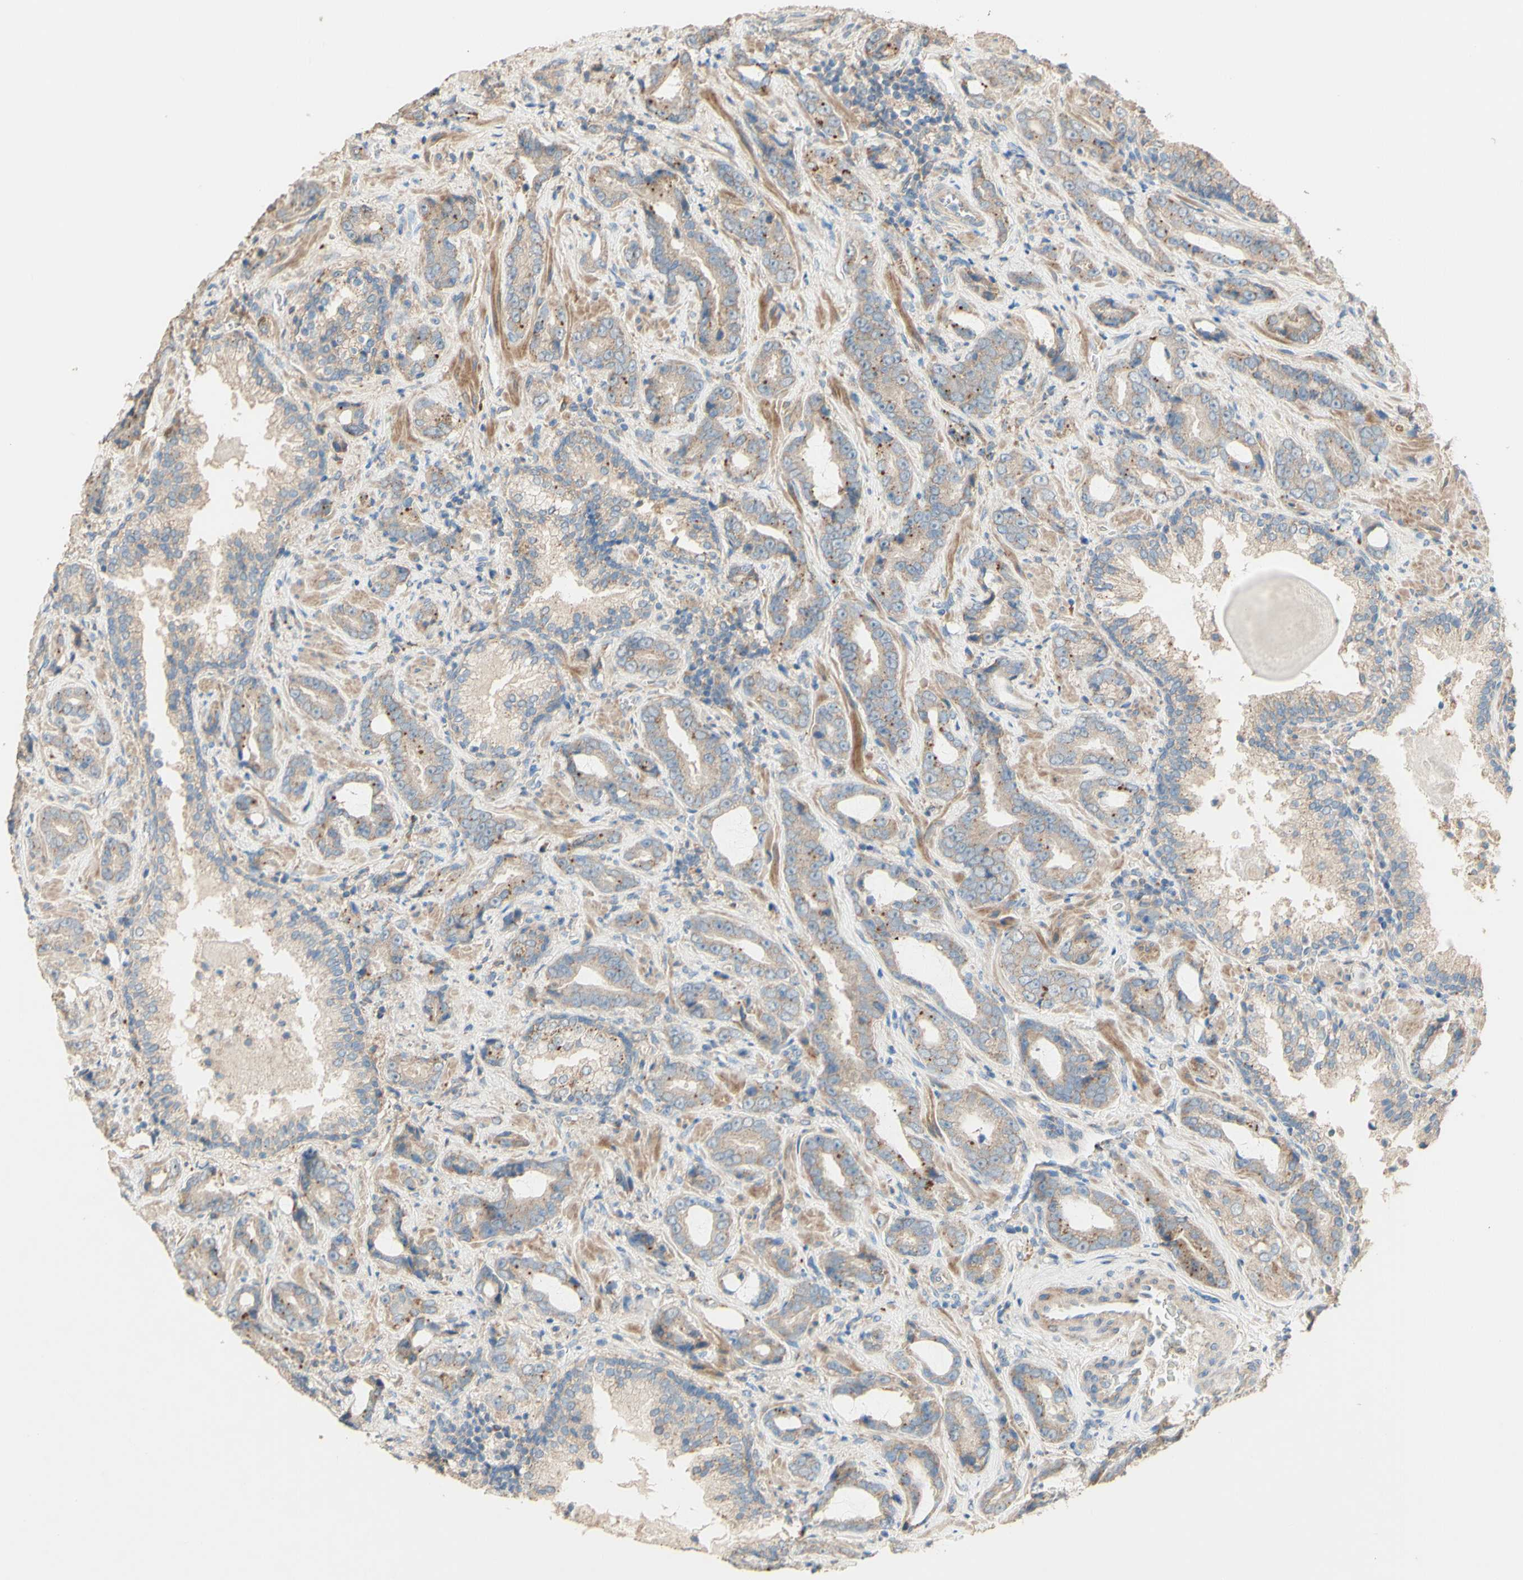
{"staining": {"intensity": "moderate", "quantity": ">75%", "location": "cytoplasmic/membranous"}, "tissue": "prostate cancer", "cell_type": "Tumor cells", "image_type": "cancer", "snomed": [{"axis": "morphology", "description": "Adenocarcinoma, Low grade"}, {"axis": "topography", "description": "Prostate"}], "caption": "Moderate cytoplasmic/membranous expression for a protein is seen in approximately >75% of tumor cells of prostate low-grade adenocarcinoma using immunohistochemistry (IHC).", "gene": "DKK3", "patient": {"sex": "male", "age": 60}}